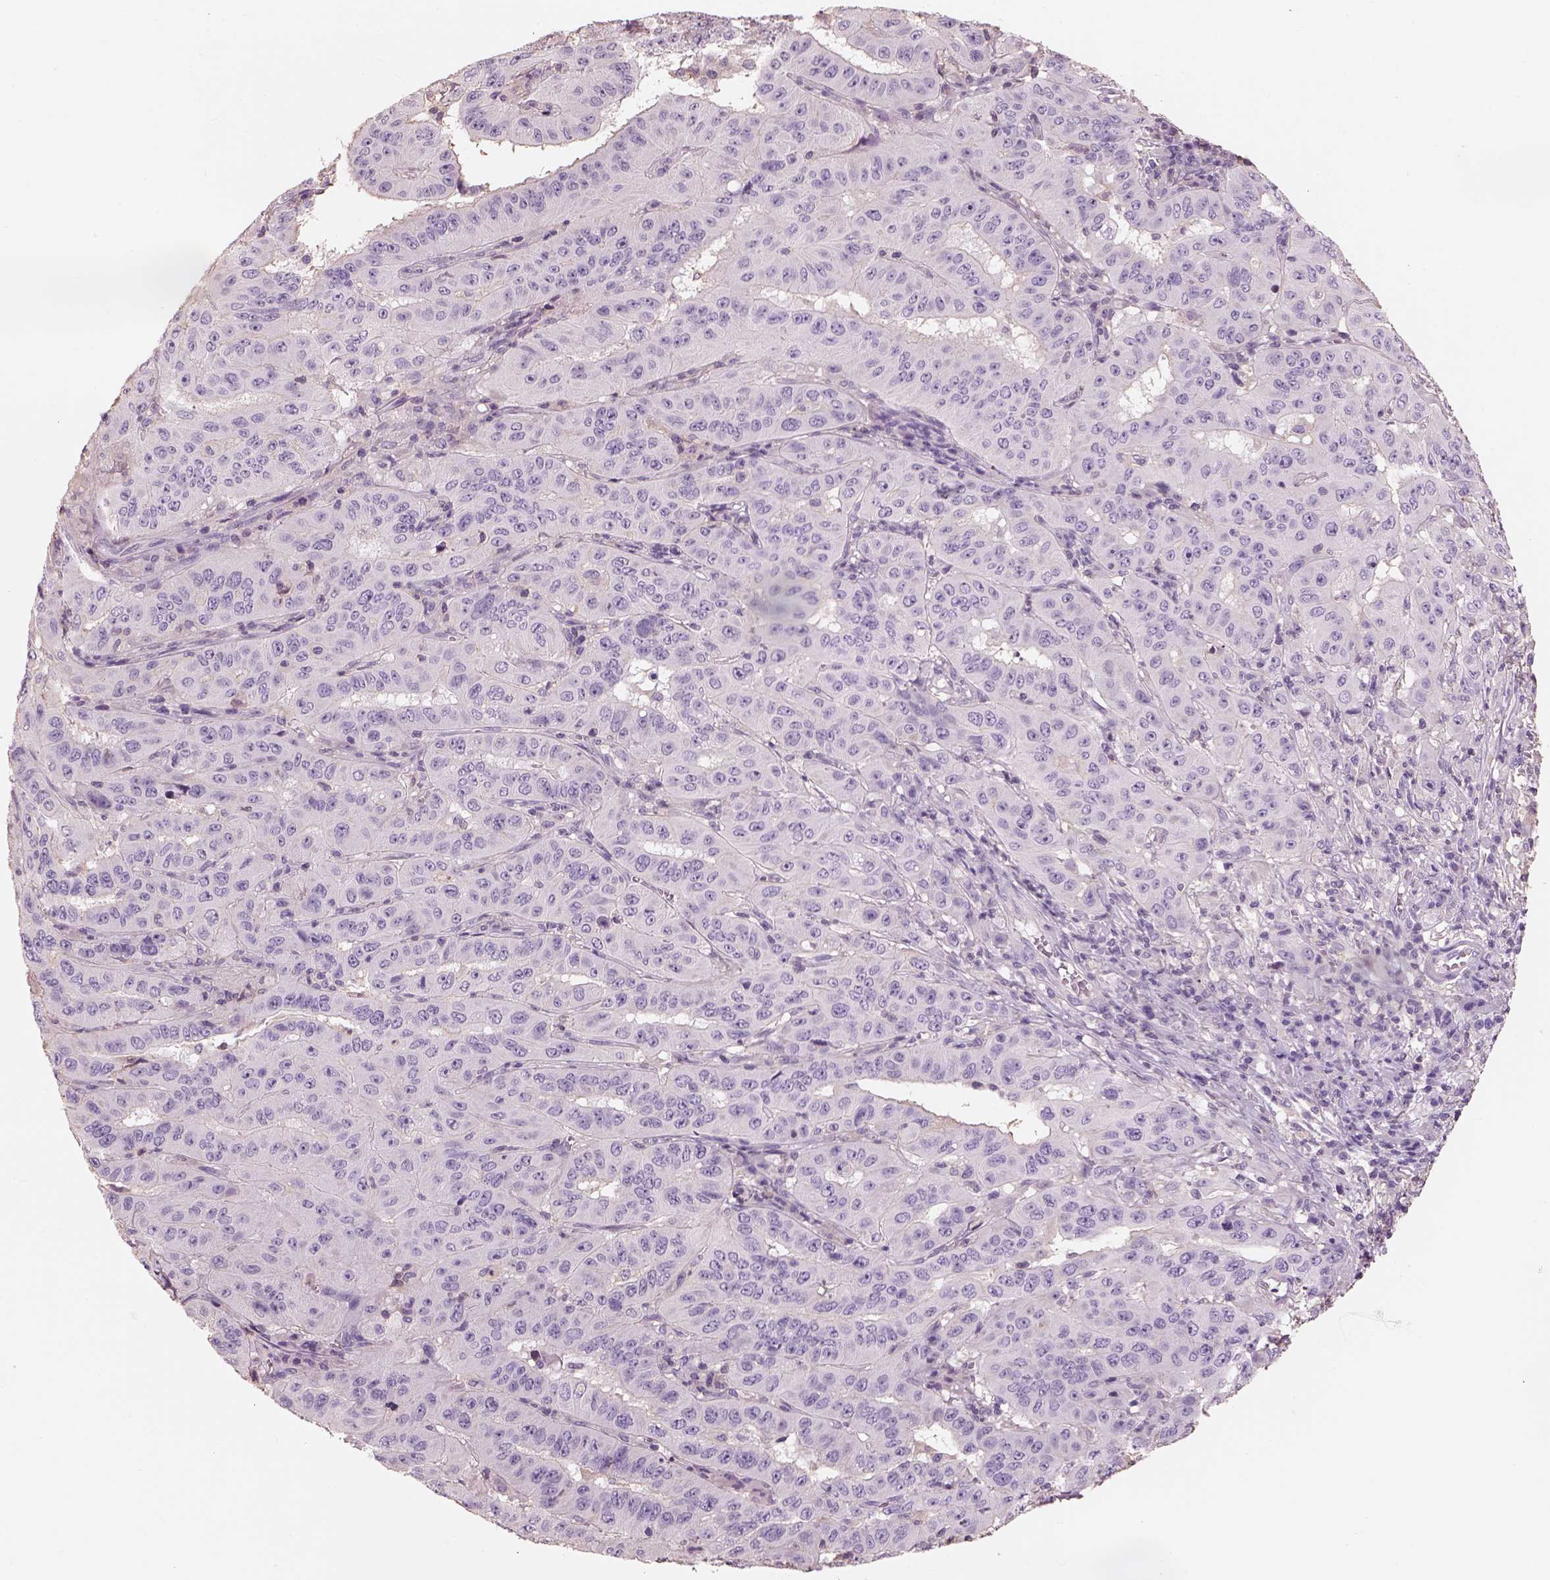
{"staining": {"intensity": "negative", "quantity": "none", "location": "none"}, "tissue": "pancreatic cancer", "cell_type": "Tumor cells", "image_type": "cancer", "snomed": [{"axis": "morphology", "description": "Adenocarcinoma, NOS"}, {"axis": "topography", "description": "Pancreas"}], "caption": "High magnification brightfield microscopy of adenocarcinoma (pancreatic) stained with DAB (brown) and counterstained with hematoxylin (blue): tumor cells show no significant positivity.", "gene": "OTUD6A", "patient": {"sex": "male", "age": 63}}